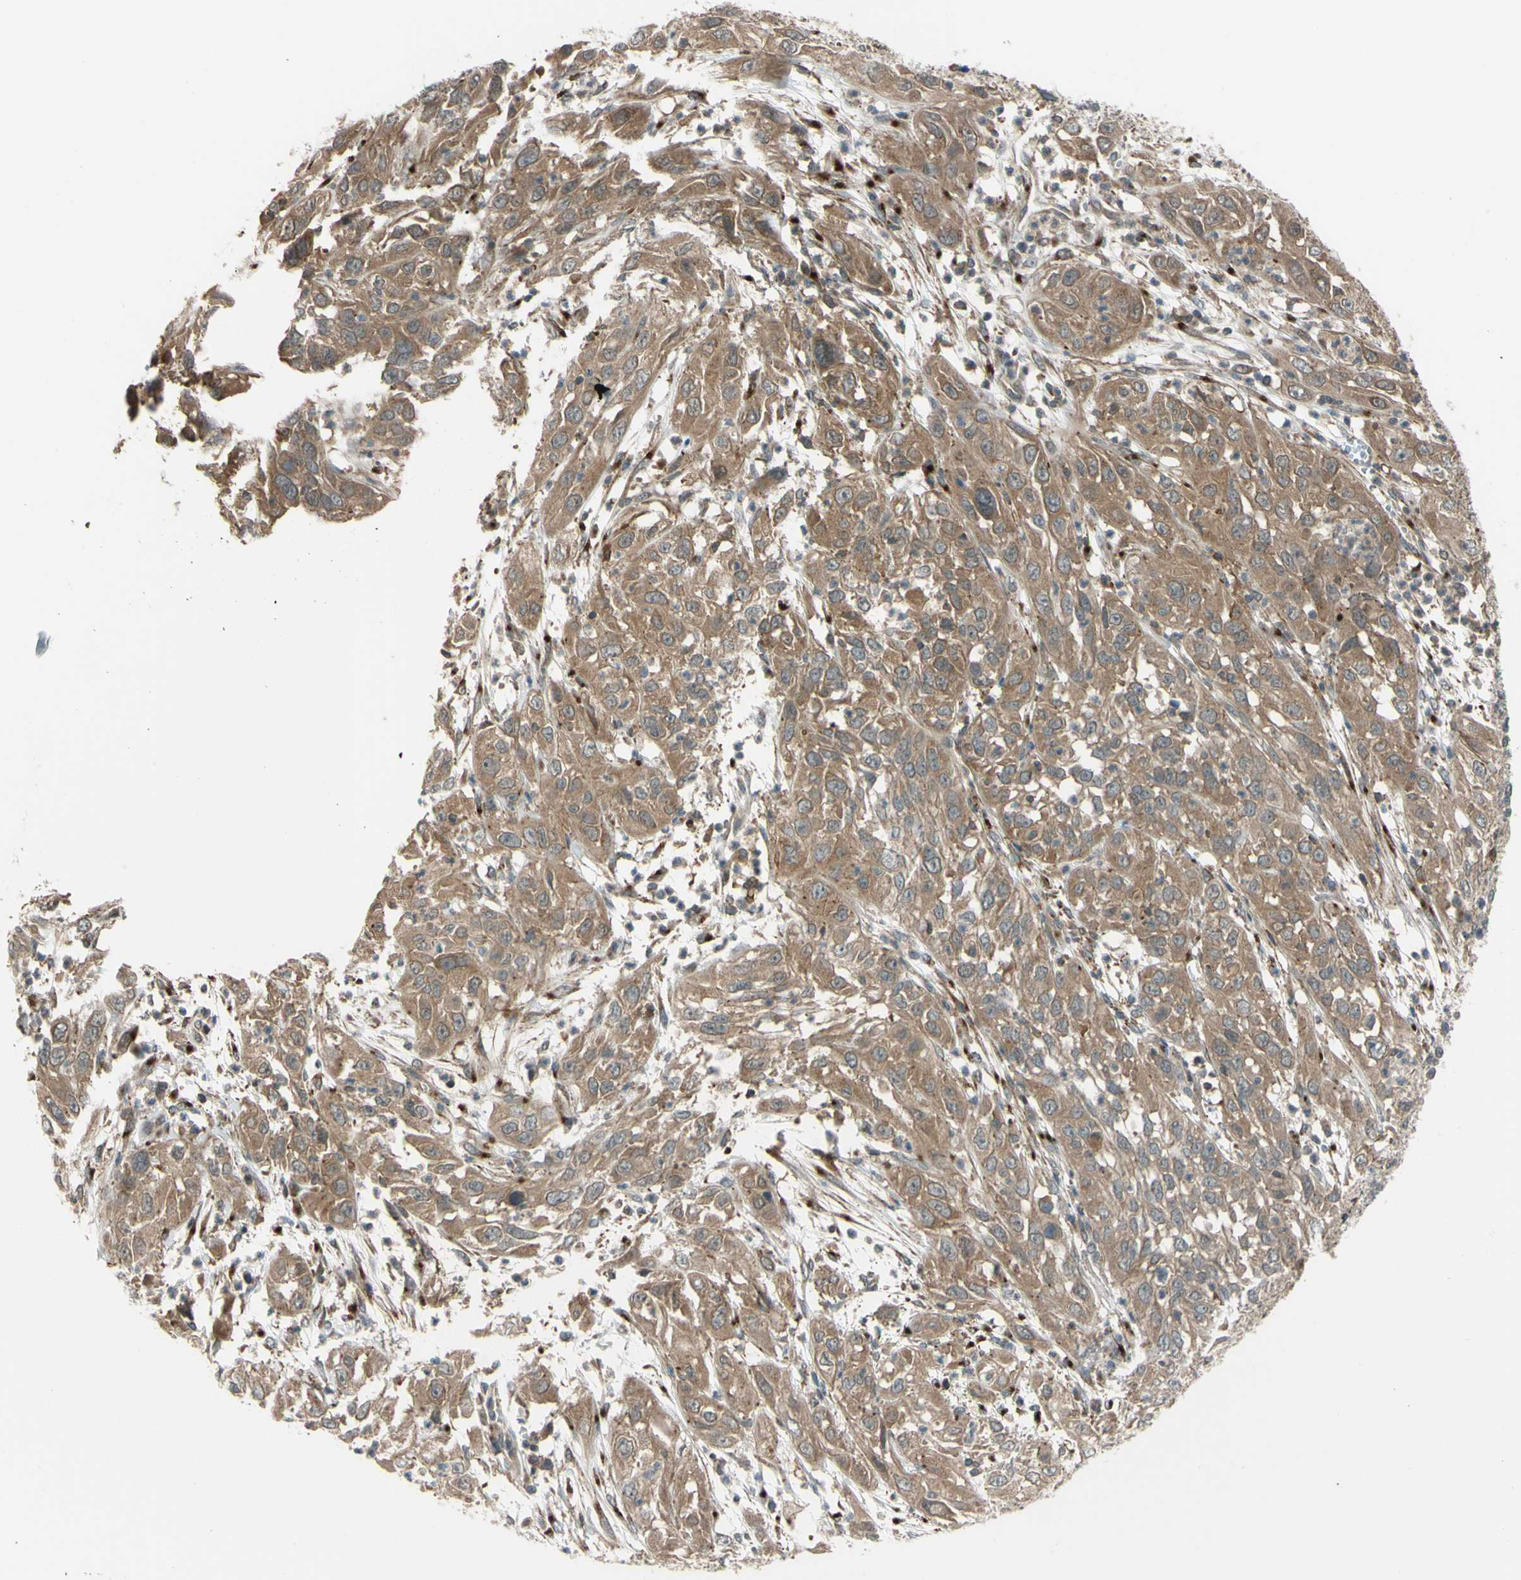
{"staining": {"intensity": "moderate", "quantity": ">75%", "location": "cytoplasmic/membranous"}, "tissue": "cervical cancer", "cell_type": "Tumor cells", "image_type": "cancer", "snomed": [{"axis": "morphology", "description": "Squamous cell carcinoma, NOS"}, {"axis": "topography", "description": "Cervix"}], "caption": "Immunohistochemistry (IHC) (DAB (3,3'-diaminobenzidine)) staining of human squamous cell carcinoma (cervical) exhibits moderate cytoplasmic/membranous protein expression in approximately >75% of tumor cells. (DAB IHC with brightfield microscopy, high magnification).", "gene": "FLII", "patient": {"sex": "female", "age": 32}}